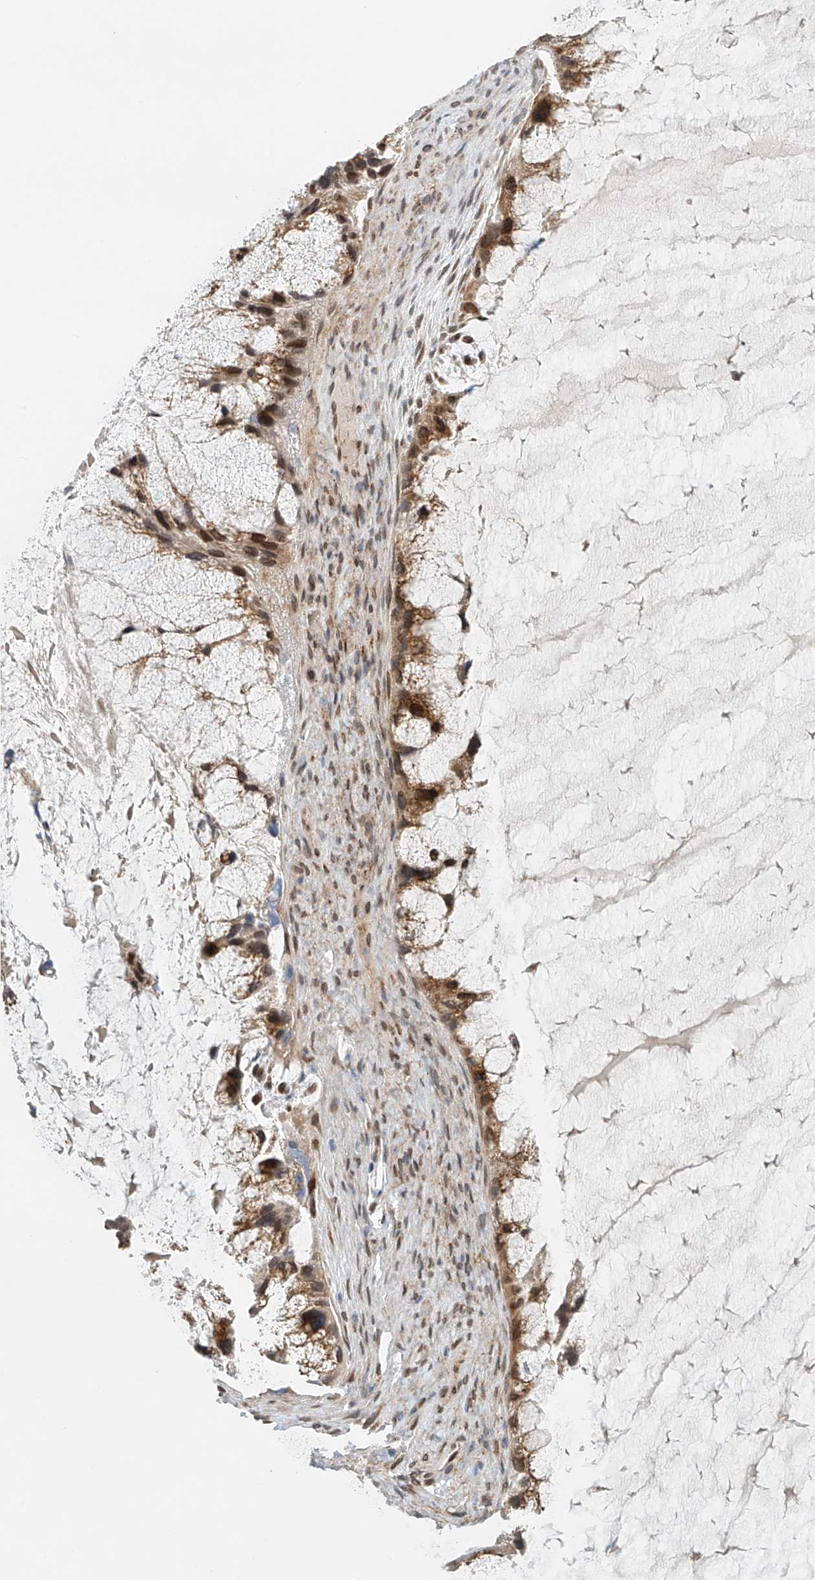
{"staining": {"intensity": "moderate", "quantity": ">75%", "location": "cytoplasmic/membranous,nuclear"}, "tissue": "ovarian cancer", "cell_type": "Tumor cells", "image_type": "cancer", "snomed": [{"axis": "morphology", "description": "Cystadenocarcinoma, mucinous, NOS"}, {"axis": "topography", "description": "Ovary"}], "caption": "DAB immunohistochemical staining of human mucinous cystadenocarcinoma (ovarian) displays moderate cytoplasmic/membranous and nuclear protein staining in approximately >75% of tumor cells. (DAB = brown stain, brightfield microscopy at high magnification).", "gene": "STARD9", "patient": {"sex": "female", "age": 37}}